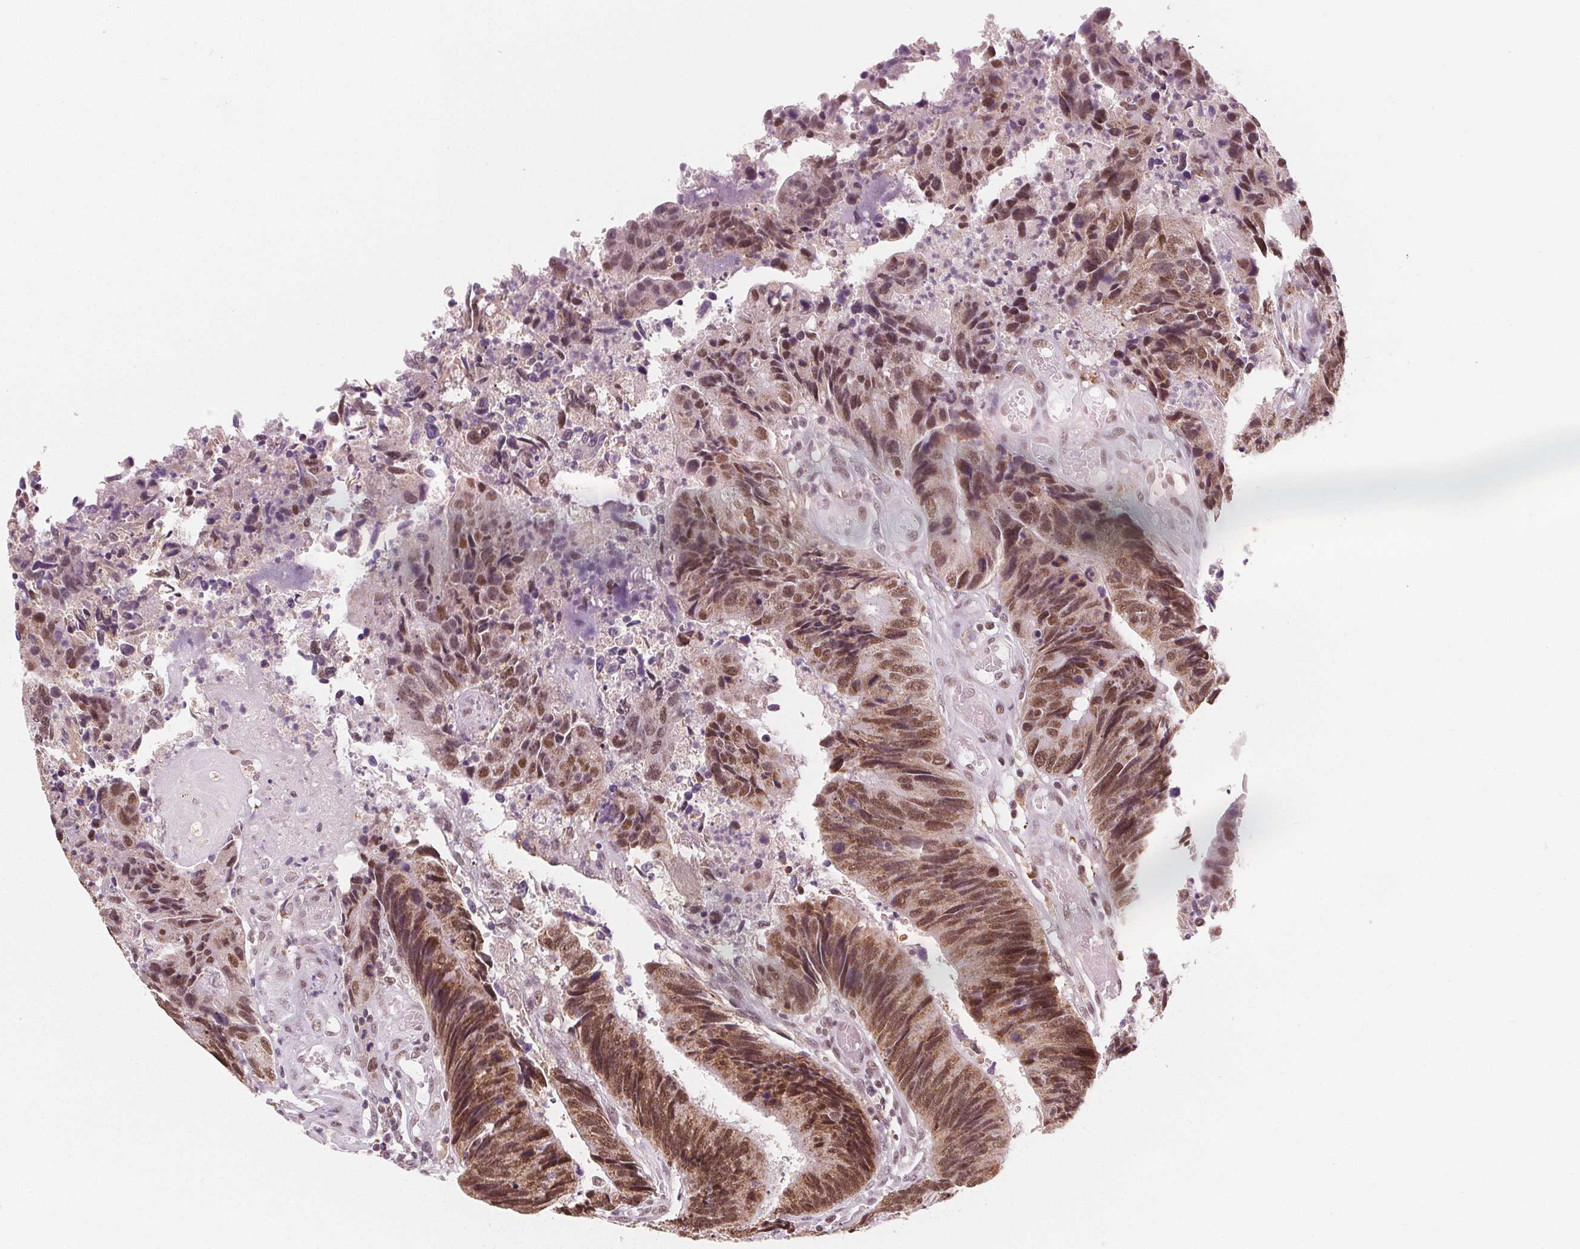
{"staining": {"intensity": "moderate", "quantity": ">75%", "location": "cytoplasmic/membranous,nuclear"}, "tissue": "colorectal cancer", "cell_type": "Tumor cells", "image_type": "cancer", "snomed": [{"axis": "morphology", "description": "Adenocarcinoma, NOS"}, {"axis": "topography", "description": "Colon"}], "caption": "Moderate cytoplasmic/membranous and nuclear positivity for a protein is appreciated in about >75% of tumor cells of colorectal adenocarcinoma using IHC.", "gene": "DPM2", "patient": {"sex": "female", "age": 67}}